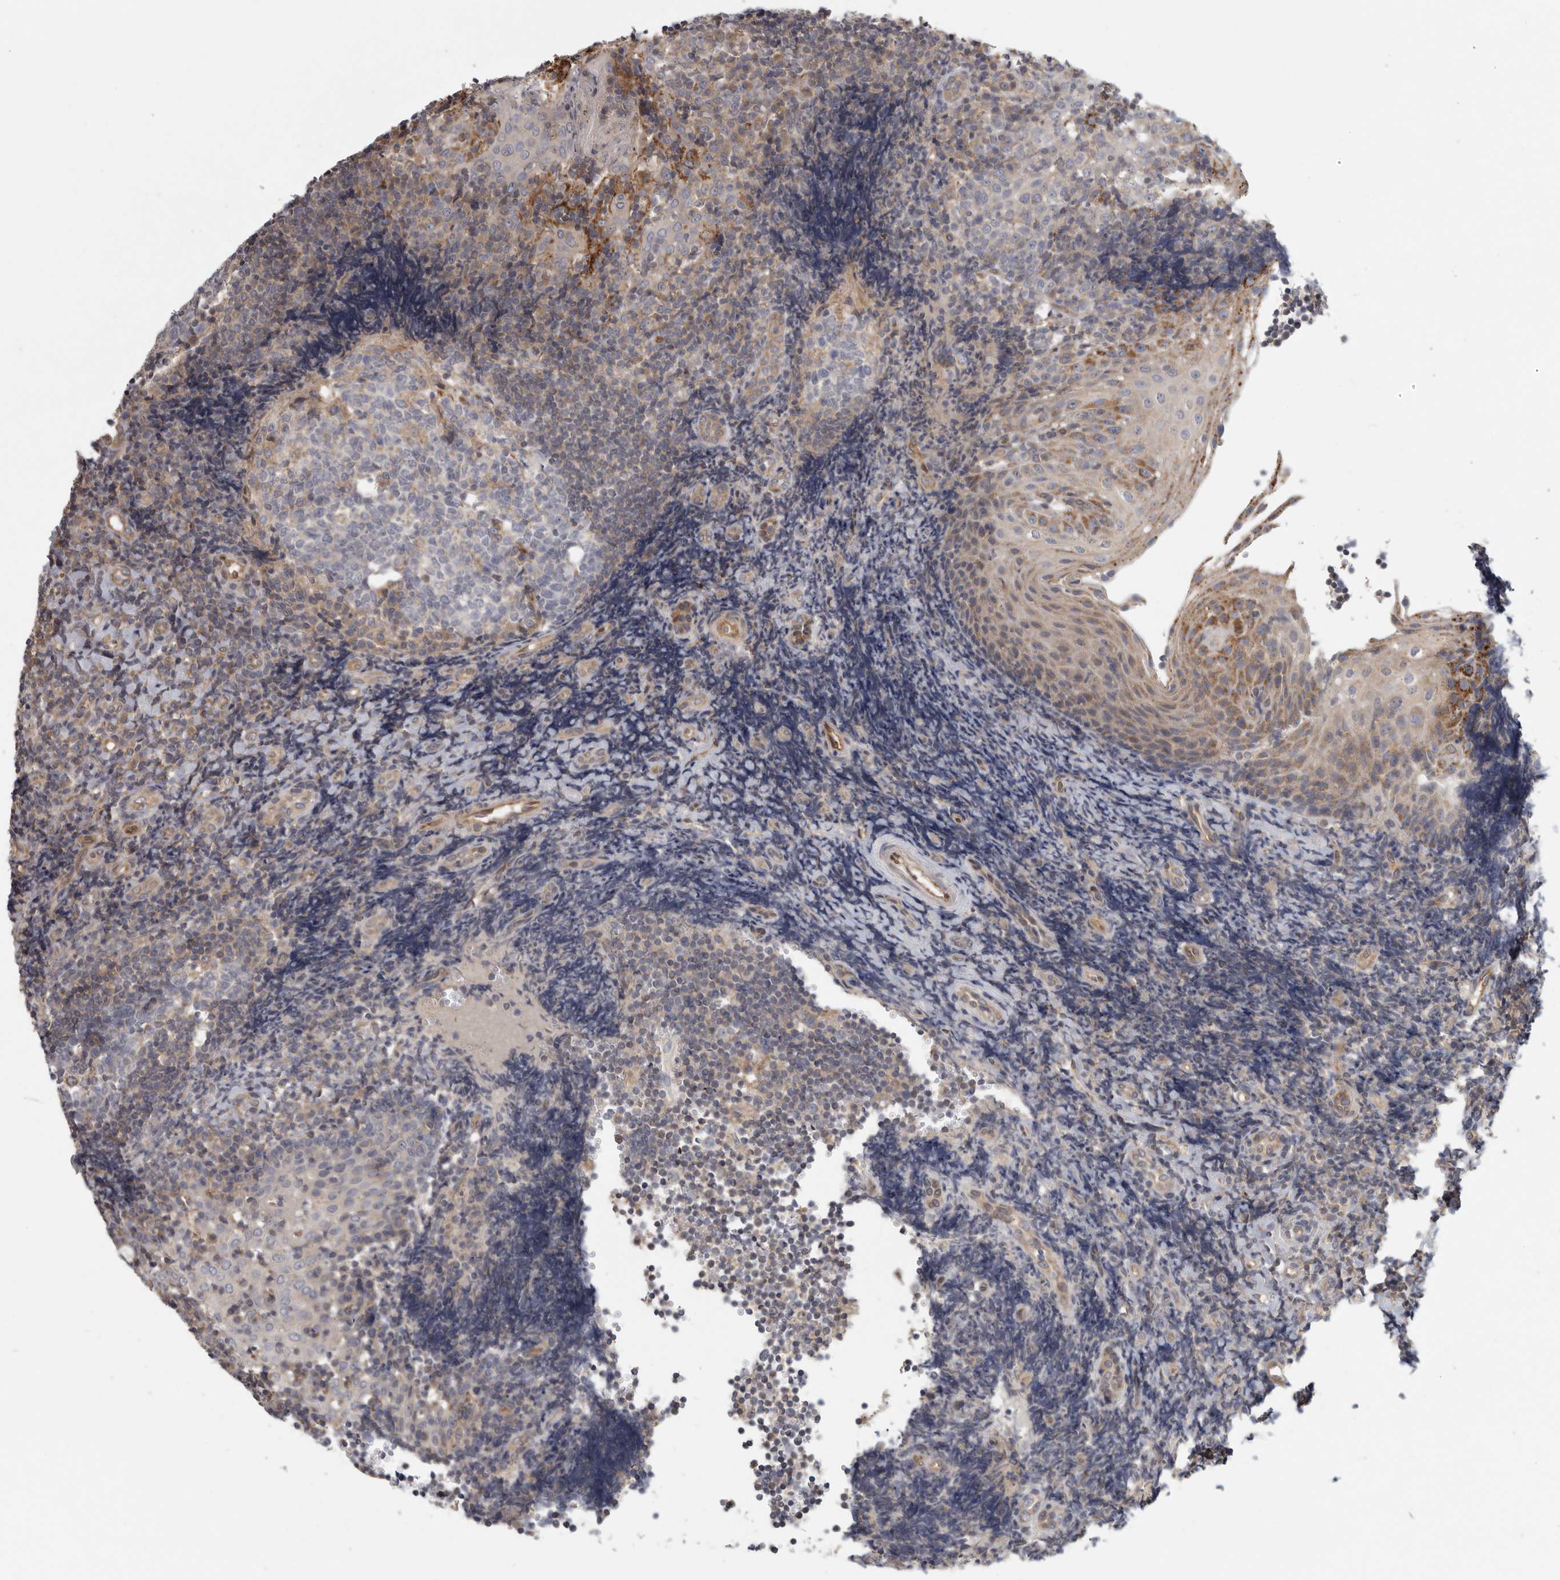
{"staining": {"intensity": "moderate", "quantity": "<25%", "location": "cytoplasmic/membranous"}, "tissue": "tonsil", "cell_type": "Germinal center cells", "image_type": "normal", "snomed": [{"axis": "morphology", "description": "Normal tissue, NOS"}, {"axis": "topography", "description": "Tonsil"}], "caption": "High-power microscopy captured an immunohistochemistry micrograph of normal tonsil, revealing moderate cytoplasmic/membranous expression in about <25% of germinal center cells. (DAB IHC, brown staining for protein, blue staining for nuclei).", "gene": "BCAP29", "patient": {"sex": "female", "age": 40}}